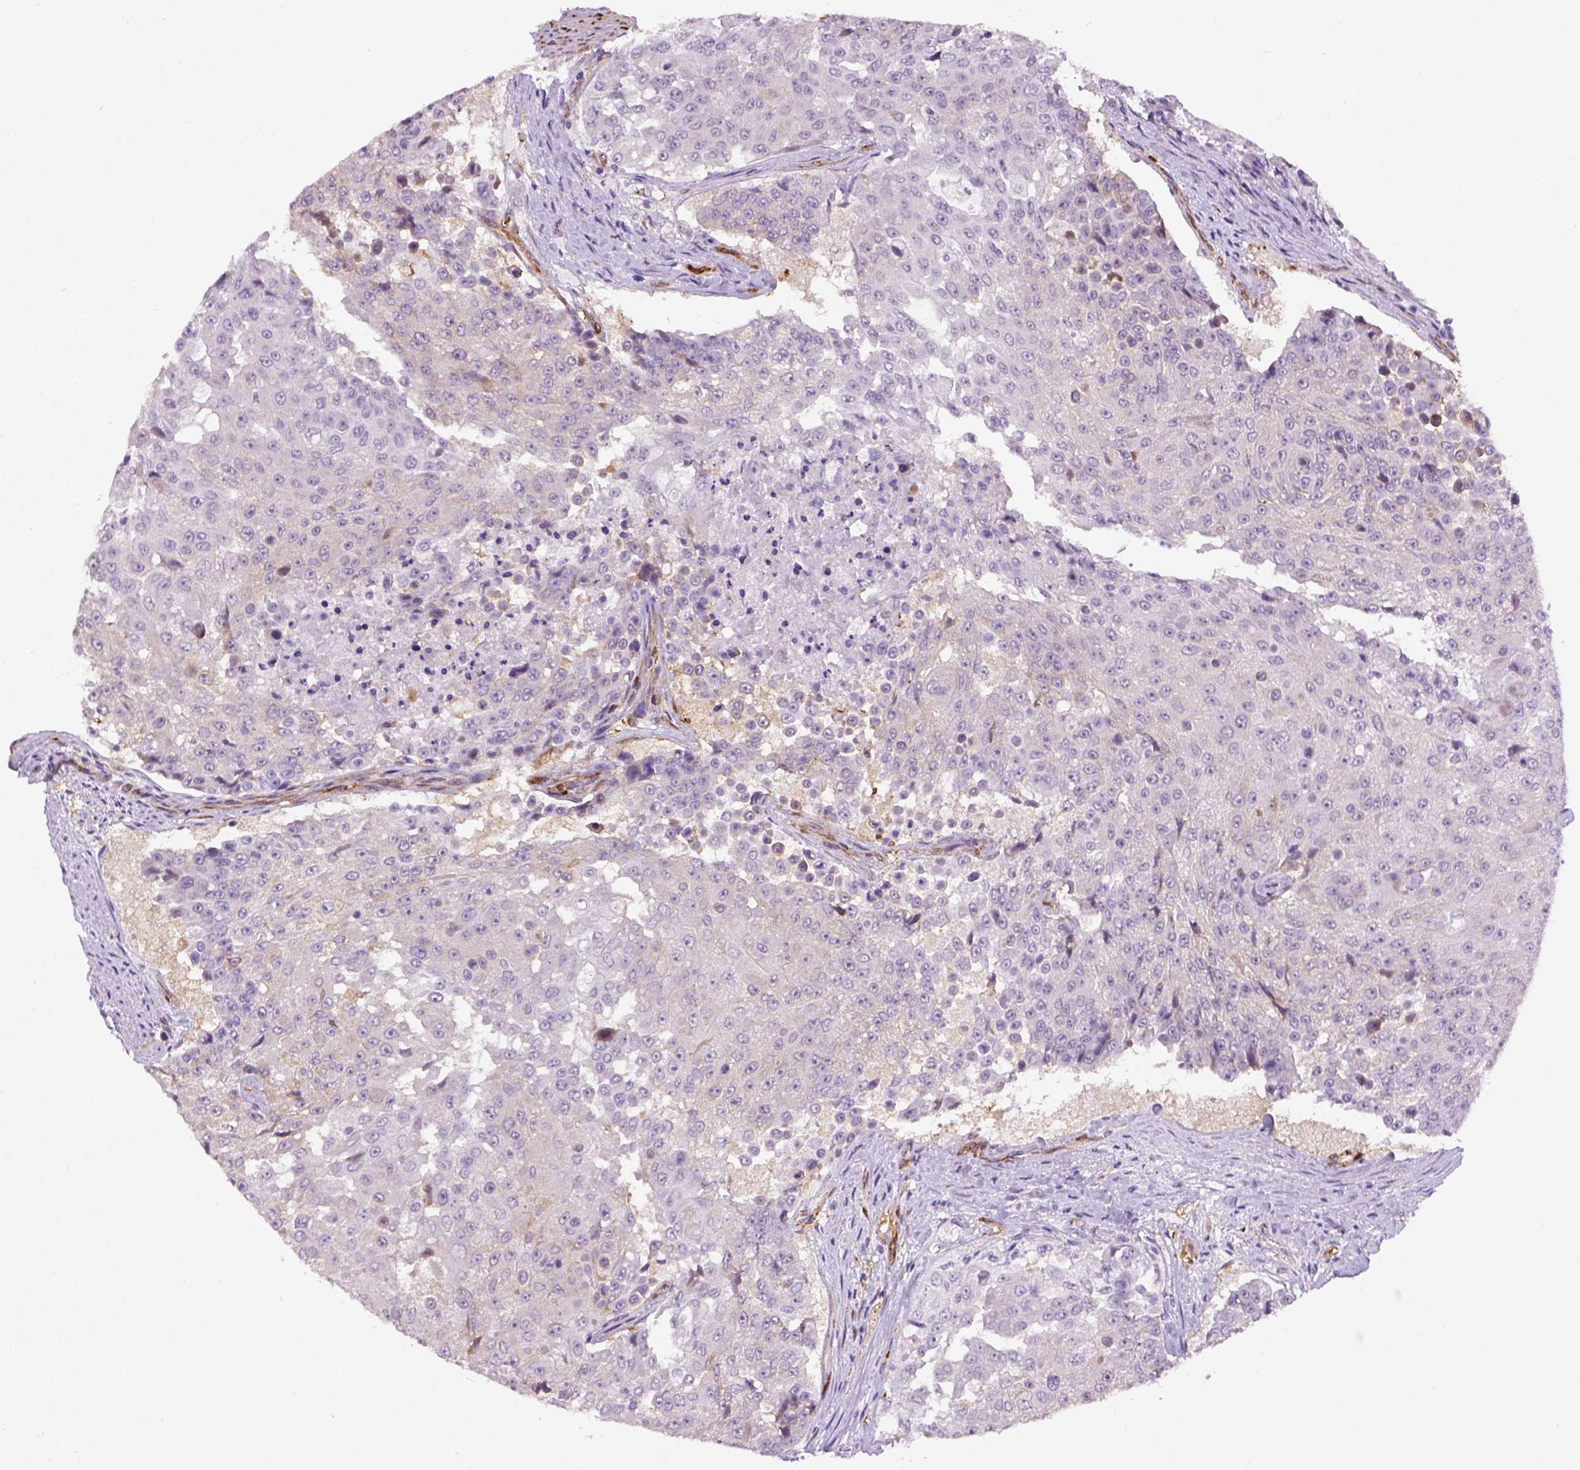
{"staining": {"intensity": "negative", "quantity": "none", "location": "none"}, "tissue": "urothelial cancer", "cell_type": "Tumor cells", "image_type": "cancer", "snomed": [{"axis": "morphology", "description": "Urothelial carcinoma, High grade"}, {"axis": "topography", "description": "Urinary bladder"}], "caption": "Tumor cells show no significant protein staining in urothelial carcinoma (high-grade).", "gene": "KAZN", "patient": {"sex": "female", "age": 63}}